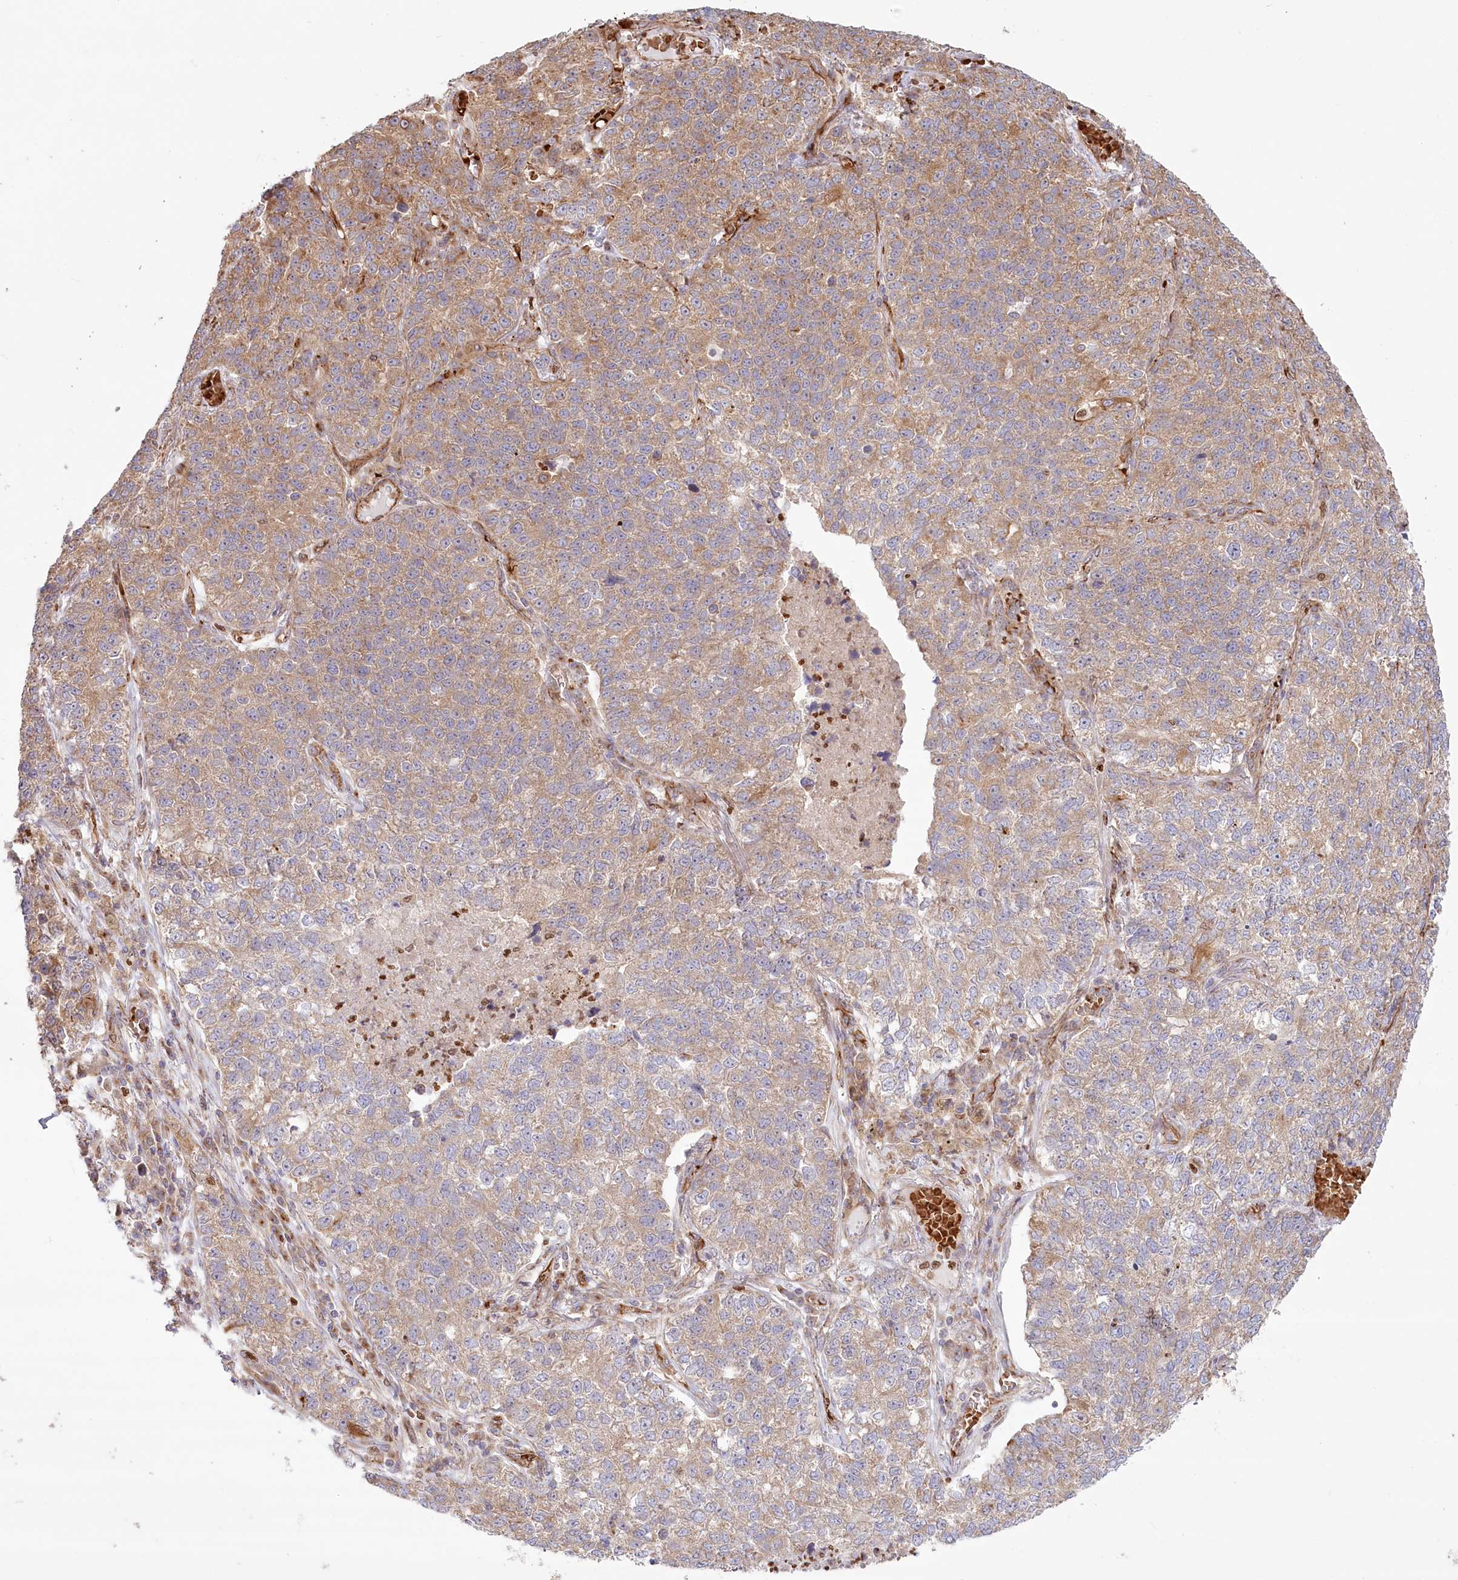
{"staining": {"intensity": "weak", "quantity": ">75%", "location": "cytoplasmic/membranous"}, "tissue": "lung cancer", "cell_type": "Tumor cells", "image_type": "cancer", "snomed": [{"axis": "morphology", "description": "Adenocarcinoma, NOS"}, {"axis": "topography", "description": "Lung"}], "caption": "Protein staining reveals weak cytoplasmic/membranous staining in about >75% of tumor cells in lung cancer (adenocarcinoma).", "gene": "COMMD3", "patient": {"sex": "male", "age": 49}}